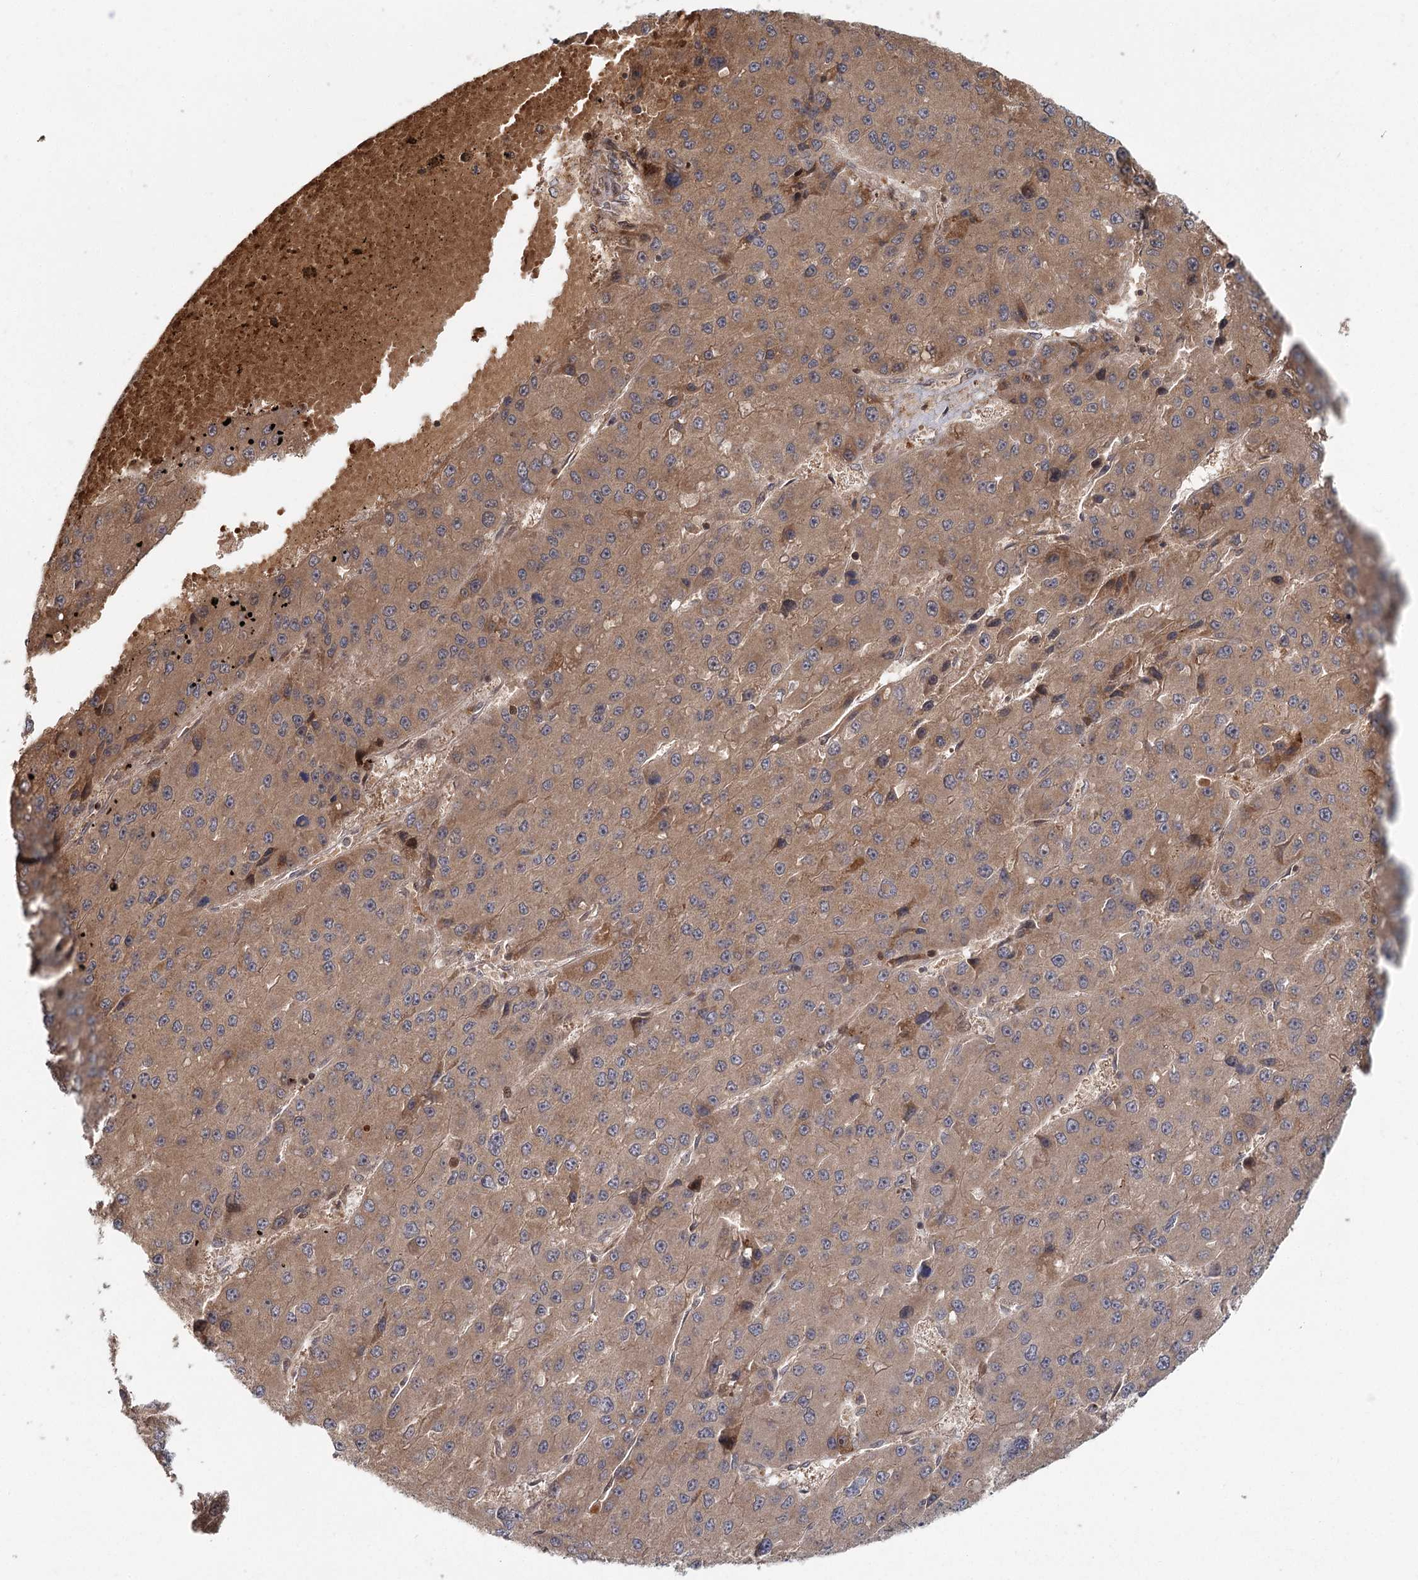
{"staining": {"intensity": "moderate", "quantity": ">75%", "location": "cytoplasmic/membranous"}, "tissue": "liver cancer", "cell_type": "Tumor cells", "image_type": "cancer", "snomed": [{"axis": "morphology", "description": "Carcinoma, Hepatocellular, NOS"}, {"axis": "topography", "description": "Liver"}], "caption": "Immunohistochemical staining of hepatocellular carcinoma (liver) exhibits moderate cytoplasmic/membranous protein expression in about >75% of tumor cells.", "gene": "RAPGEF6", "patient": {"sex": "female", "age": 73}}